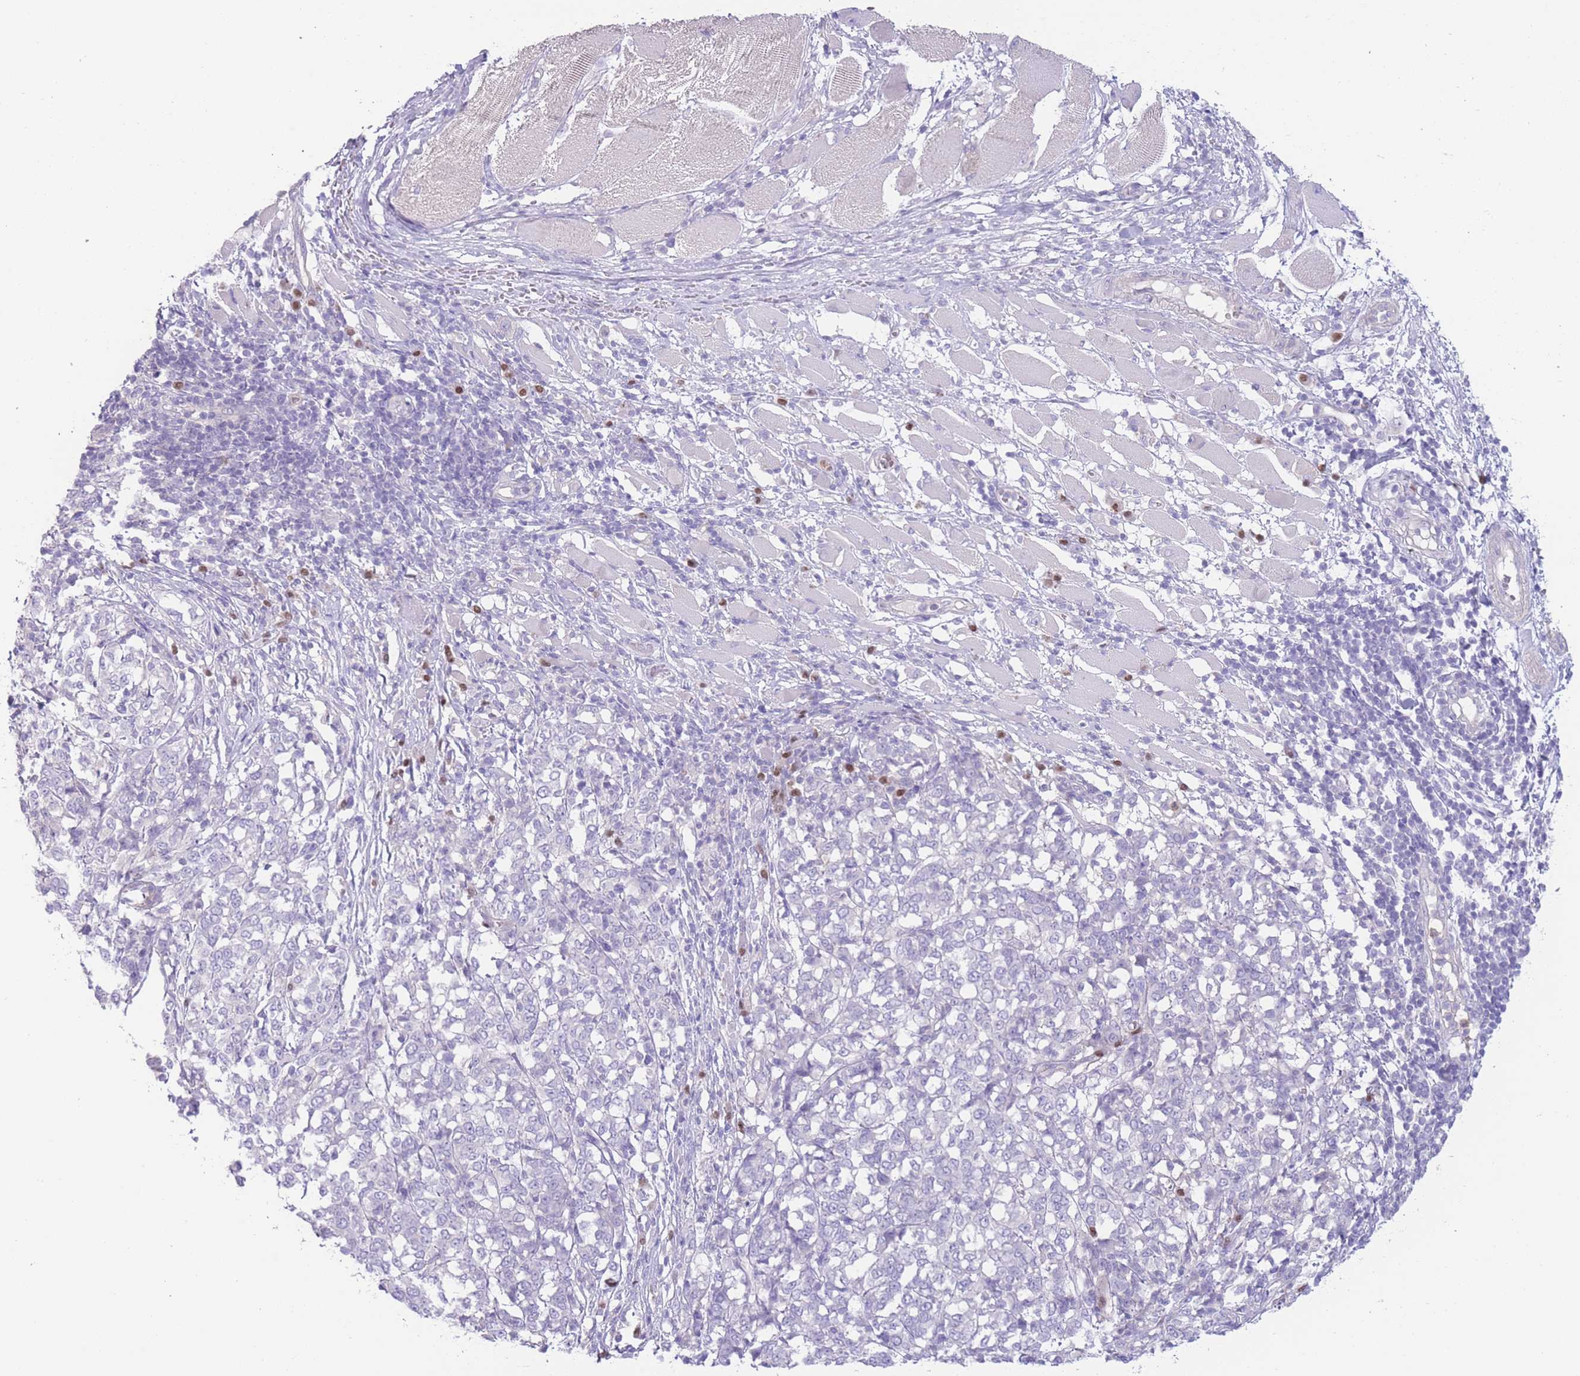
{"staining": {"intensity": "negative", "quantity": "none", "location": "none"}, "tissue": "melanoma", "cell_type": "Tumor cells", "image_type": "cancer", "snomed": [{"axis": "morphology", "description": "Malignant melanoma, NOS"}, {"axis": "topography", "description": "Skin"}], "caption": "The micrograph exhibits no significant staining in tumor cells of melanoma.", "gene": "BHLHA15", "patient": {"sex": "female", "age": 72}}